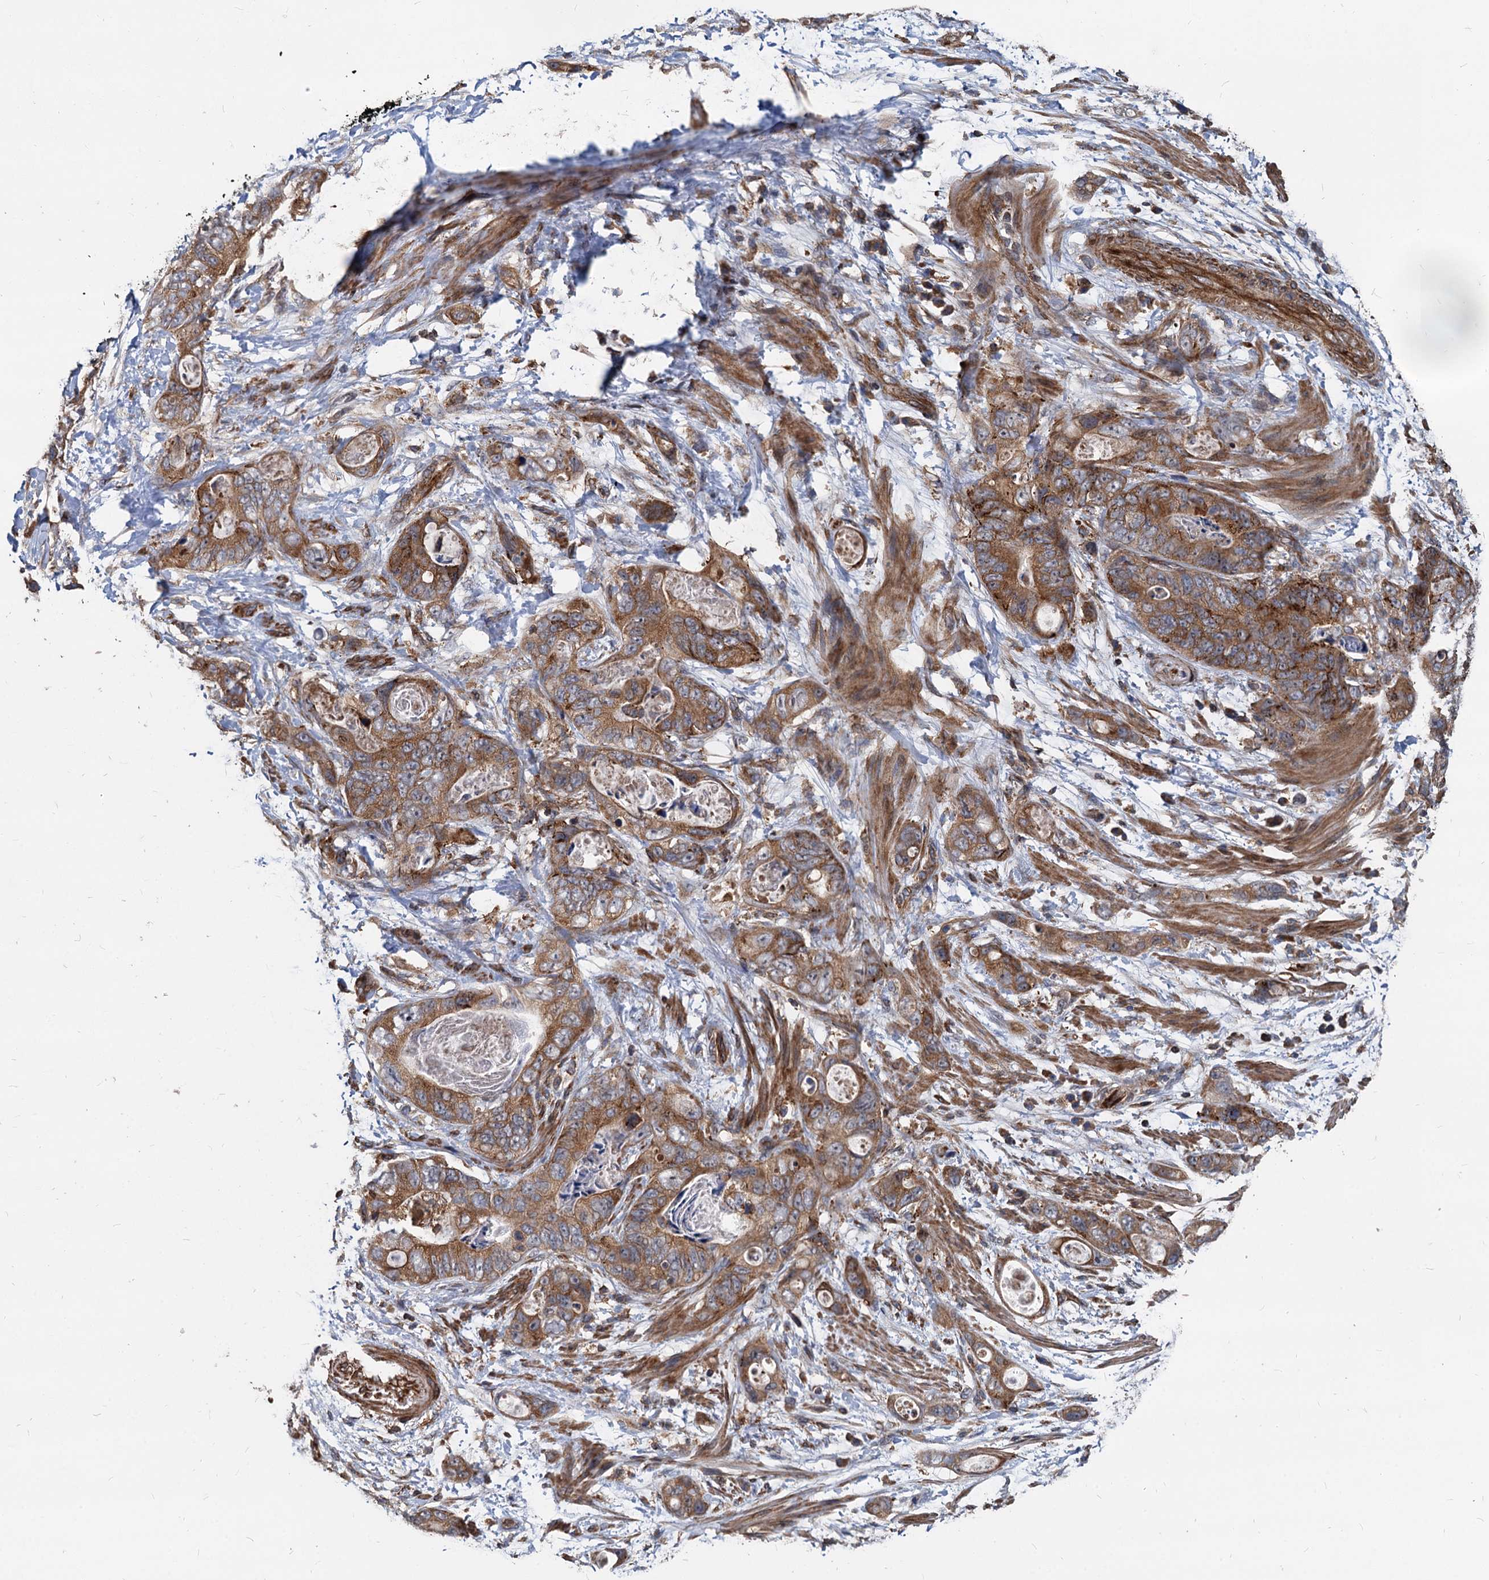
{"staining": {"intensity": "moderate", "quantity": ">75%", "location": "cytoplasmic/membranous"}, "tissue": "stomach cancer", "cell_type": "Tumor cells", "image_type": "cancer", "snomed": [{"axis": "morphology", "description": "Adenocarcinoma, NOS"}, {"axis": "topography", "description": "Stomach"}], "caption": "High-power microscopy captured an immunohistochemistry micrograph of stomach adenocarcinoma, revealing moderate cytoplasmic/membranous staining in approximately >75% of tumor cells.", "gene": "STIM1", "patient": {"sex": "female", "age": 89}}